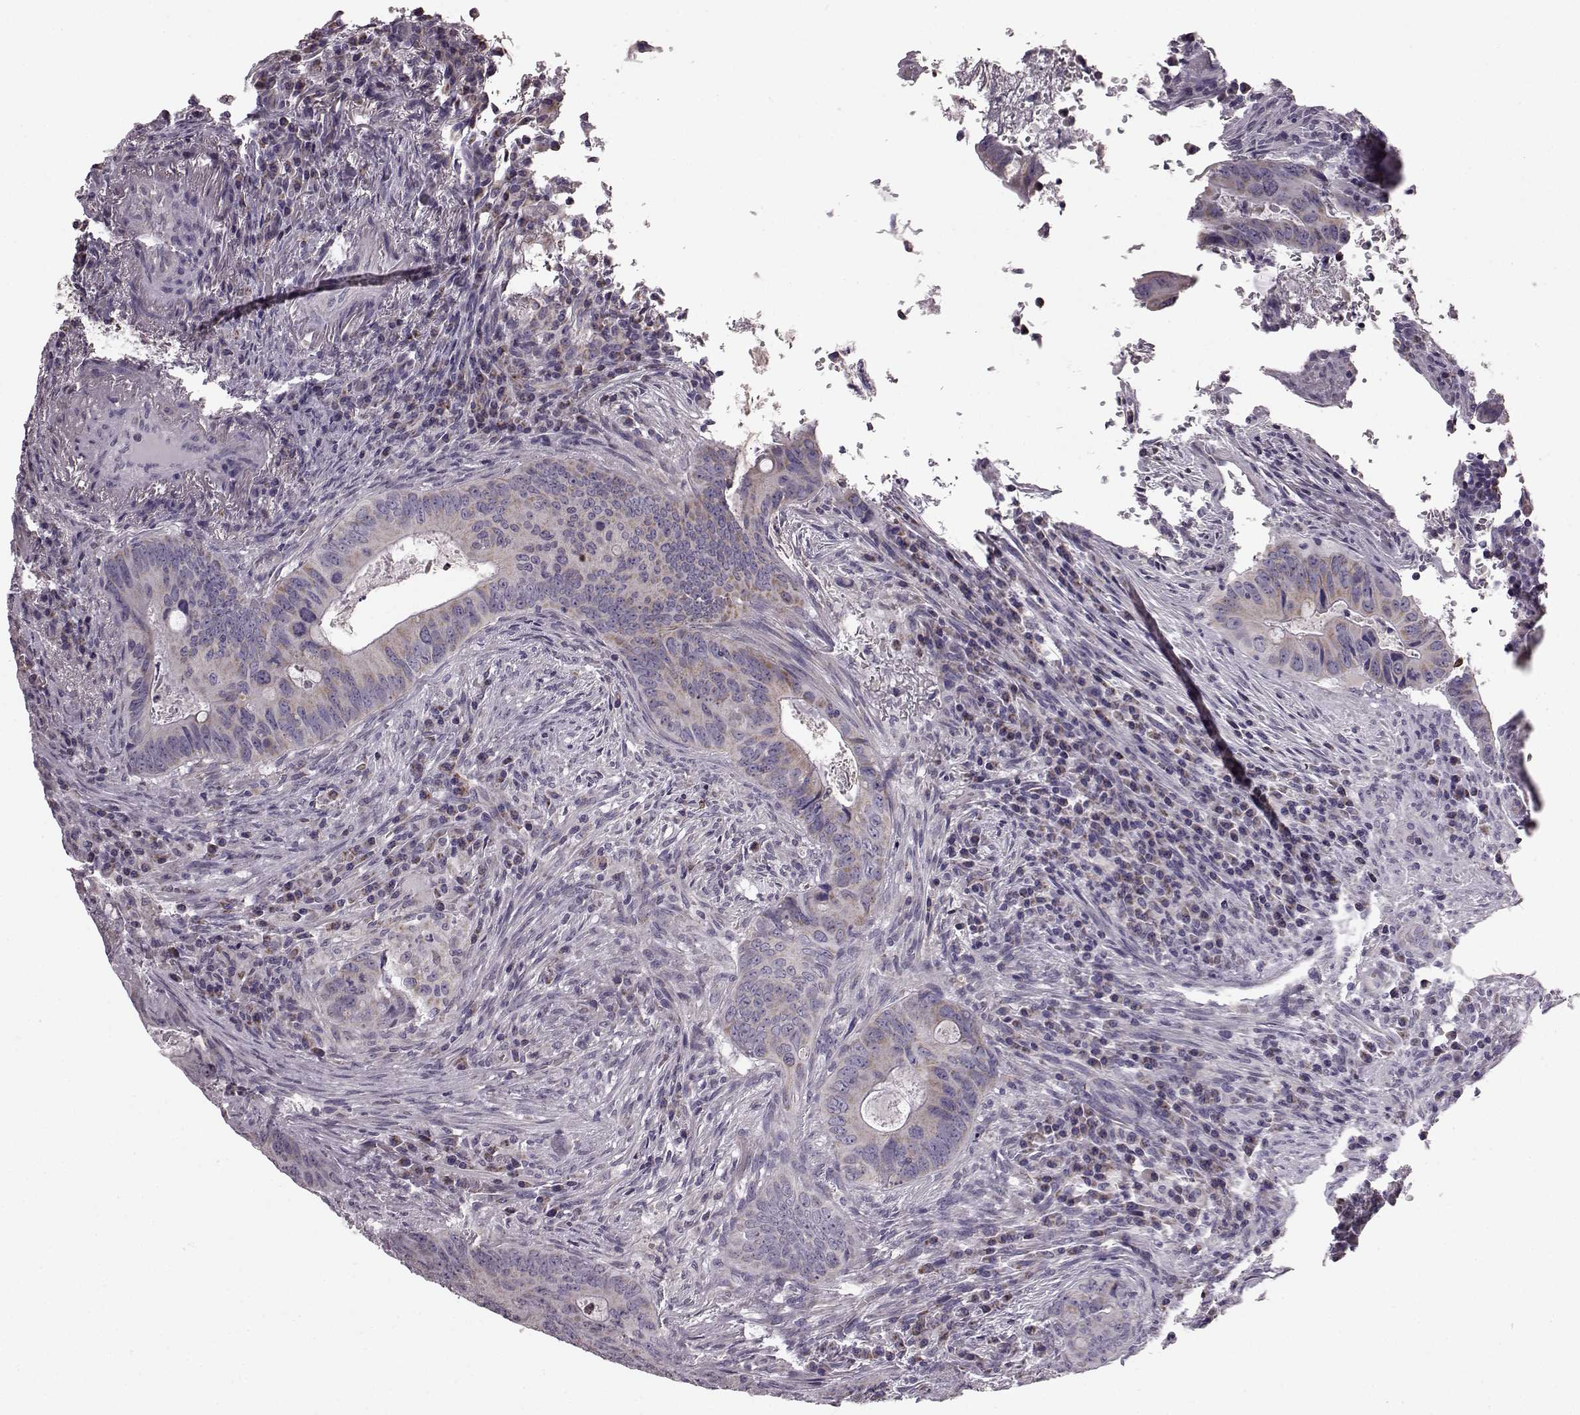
{"staining": {"intensity": "moderate", "quantity": ">75%", "location": "cytoplasmic/membranous"}, "tissue": "colorectal cancer", "cell_type": "Tumor cells", "image_type": "cancer", "snomed": [{"axis": "morphology", "description": "Adenocarcinoma, NOS"}, {"axis": "topography", "description": "Colon"}], "caption": "Moderate cytoplasmic/membranous positivity is appreciated in approximately >75% of tumor cells in colorectal adenocarcinoma.", "gene": "FAM8A1", "patient": {"sex": "female", "age": 74}}